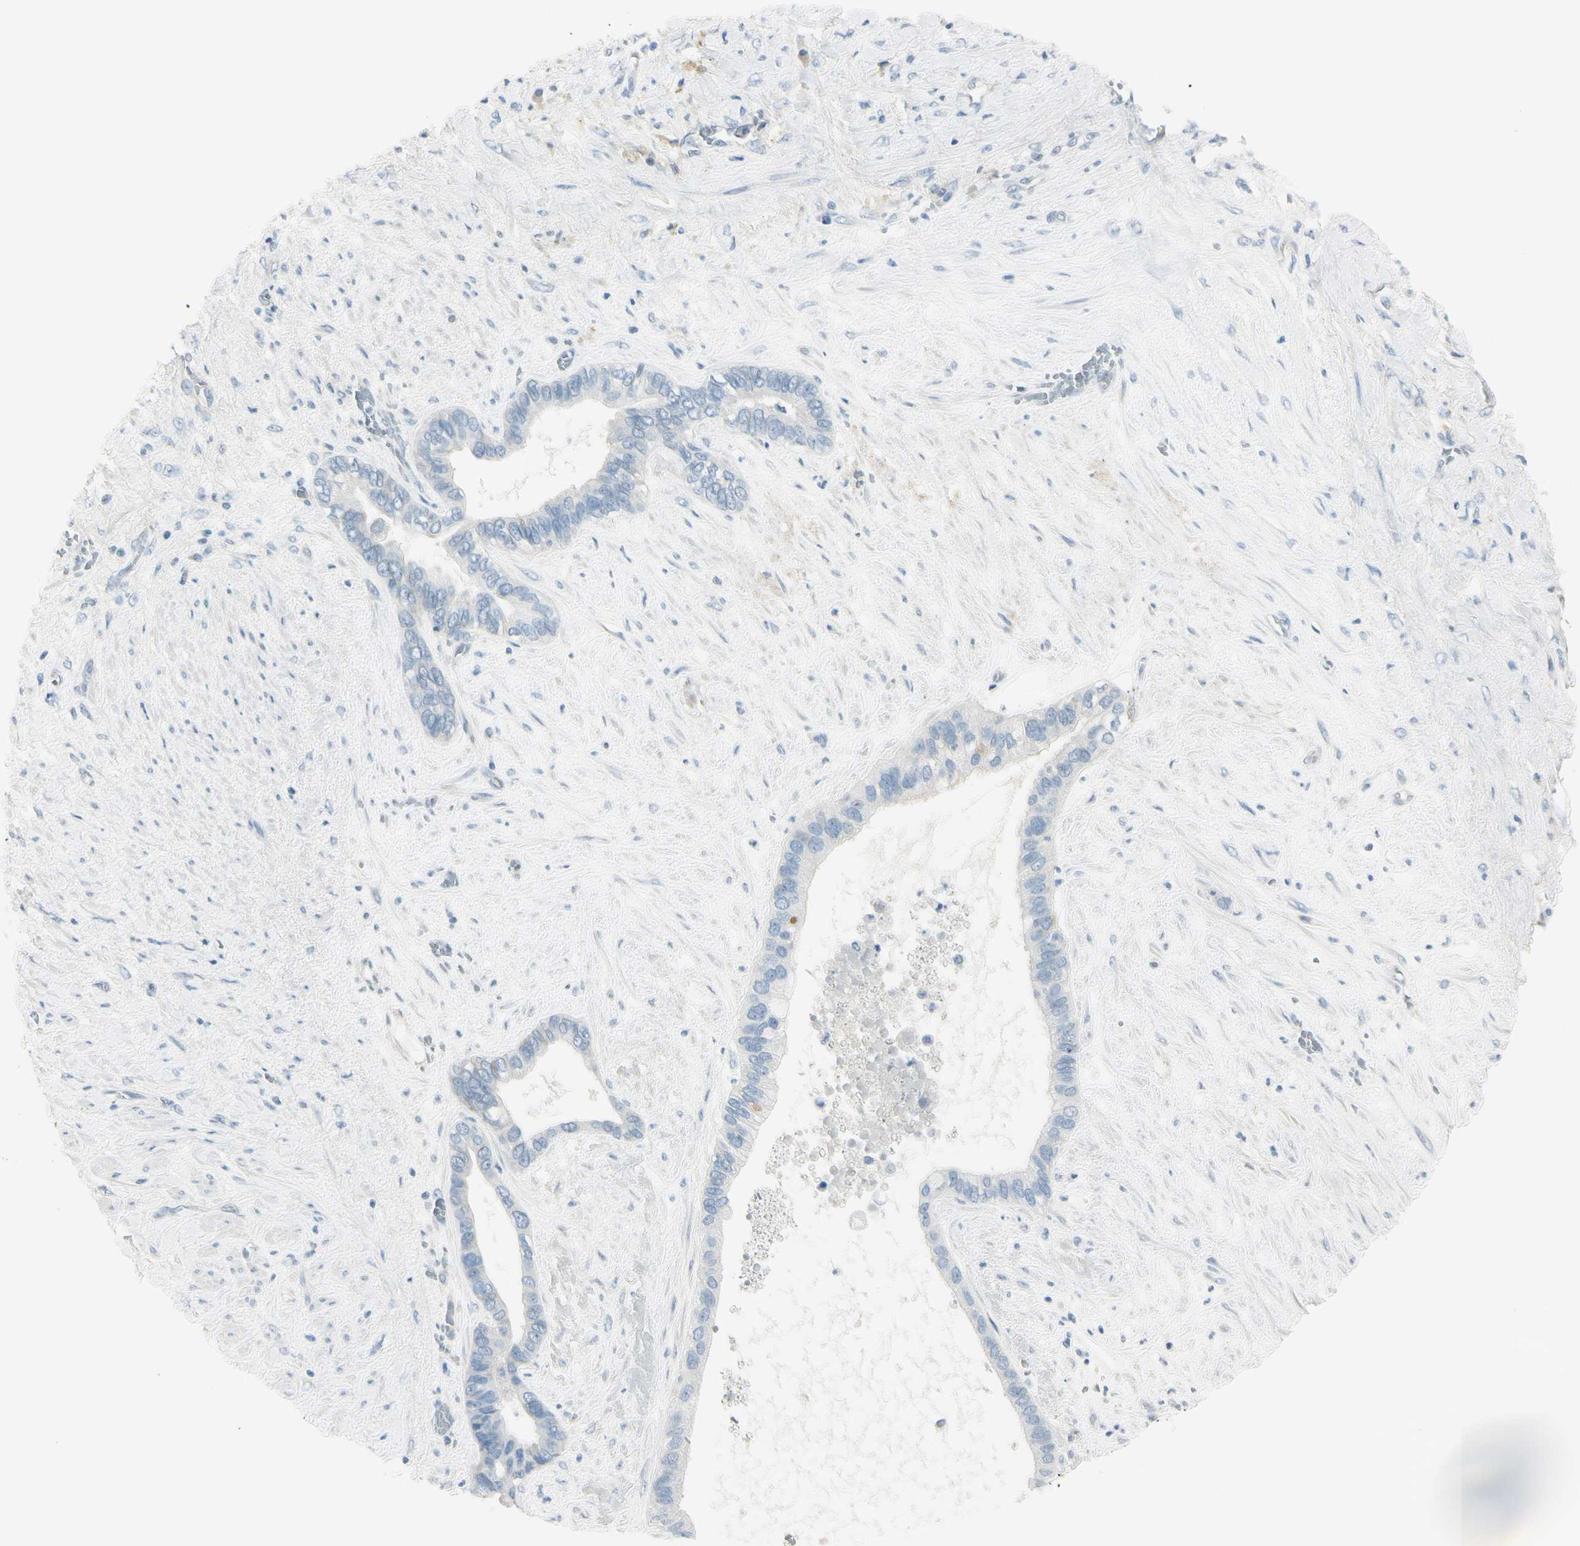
{"staining": {"intensity": "negative", "quantity": "none", "location": "none"}, "tissue": "liver cancer", "cell_type": "Tumor cells", "image_type": "cancer", "snomed": [{"axis": "morphology", "description": "Cholangiocarcinoma"}, {"axis": "topography", "description": "Liver"}], "caption": "DAB (3,3'-diaminobenzidine) immunohistochemical staining of liver cancer exhibits no significant positivity in tumor cells.", "gene": "ASB9", "patient": {"sex": "female", "age": 65}}